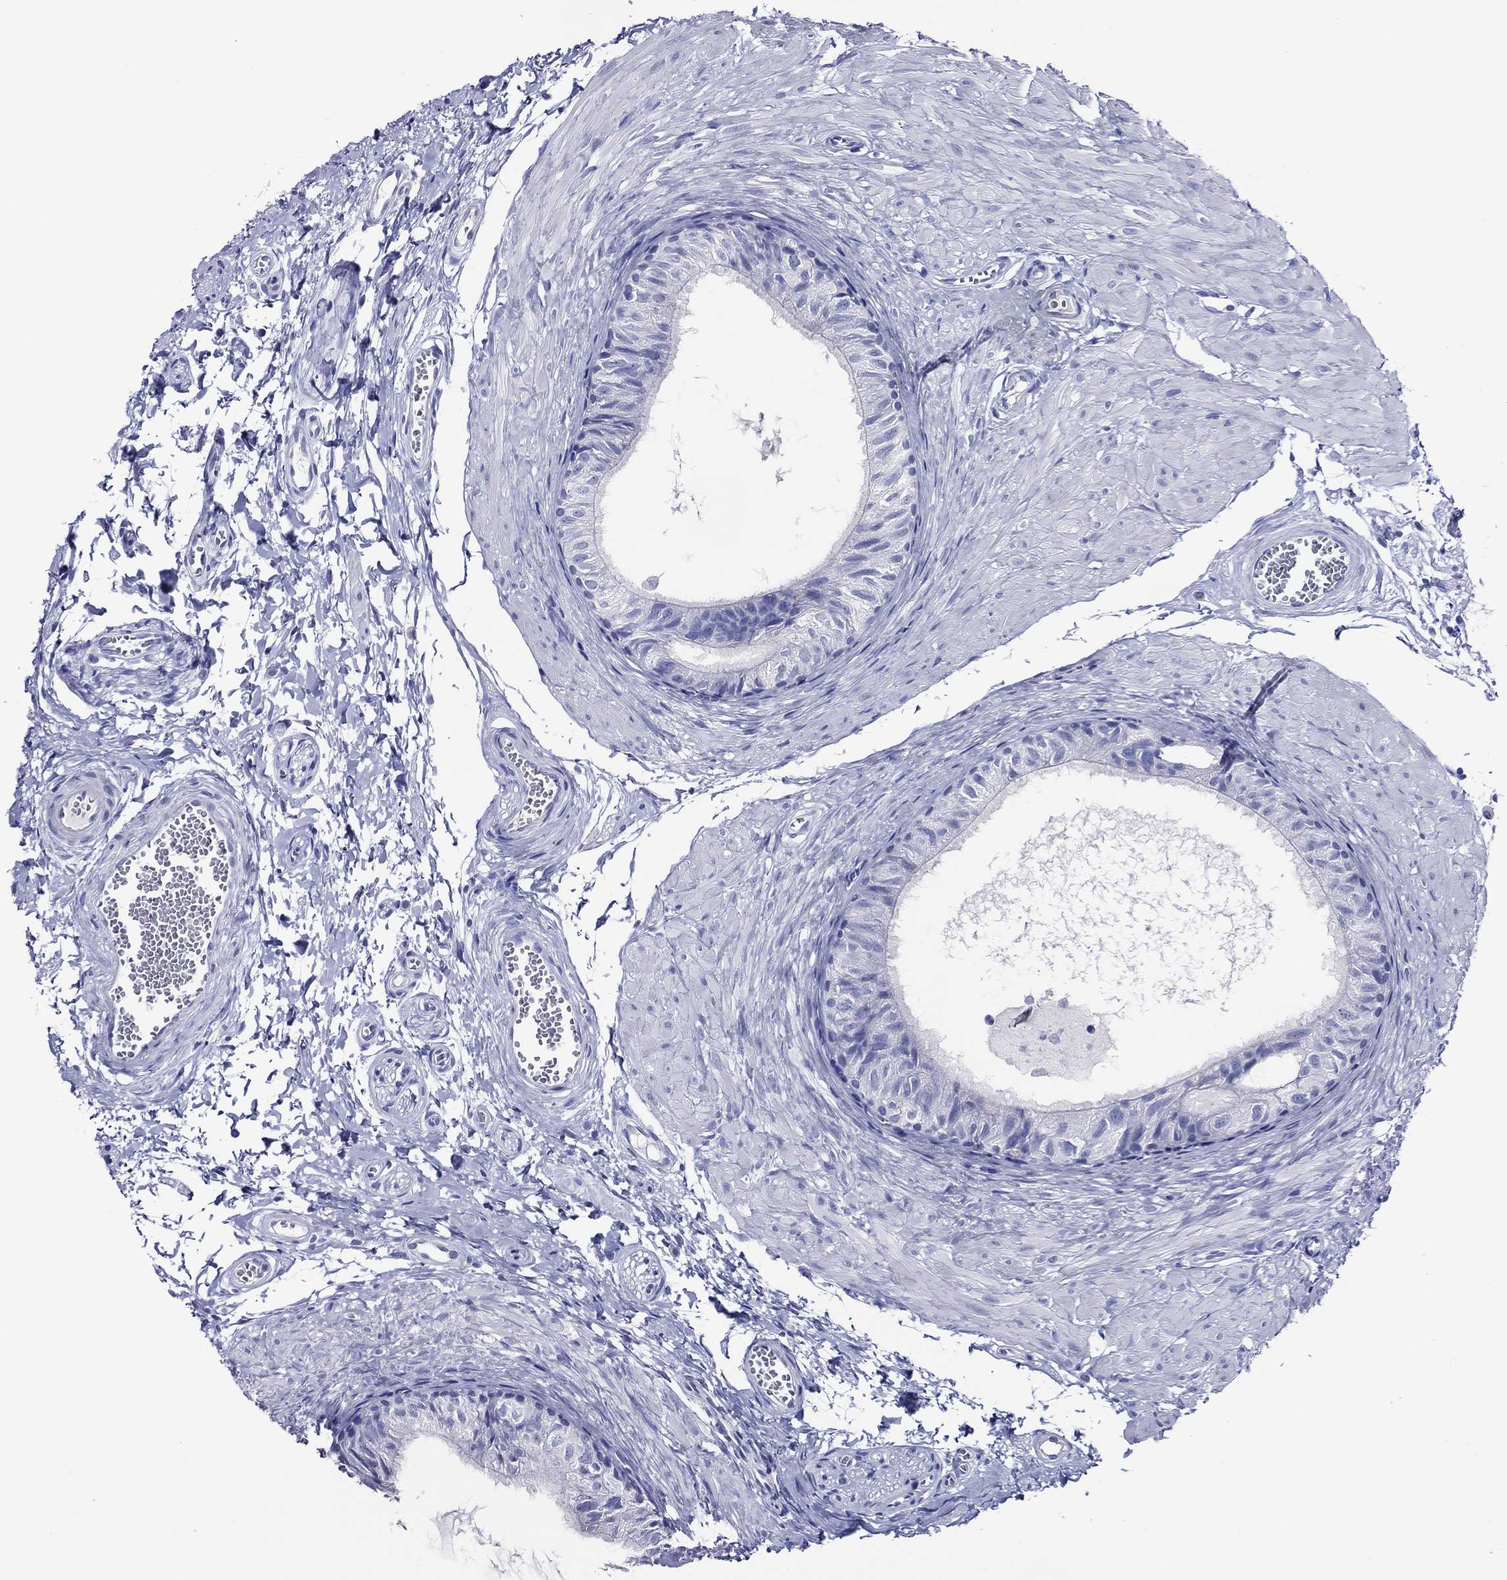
{"staining": {"intensity": "strong", "quantity": "<25%", "location": "cytoplasmic/membranous"}, "tissue": "epididymis", "cell_type": "Glandular cells", "image_type": "normal", "snomed": [{"axis": "morphology", "description": "Normal tissue, NOS"}, {"axis": "topography", "description": "Epididymis"}], "caption": "The histopathology image demonstrates a brown stain indicating the presence of a protein in the cytoplasmic/membranous of glandular cells in epididymis.", "gene": "ACE2", "patient": {"sex": "male", "age": 22}}